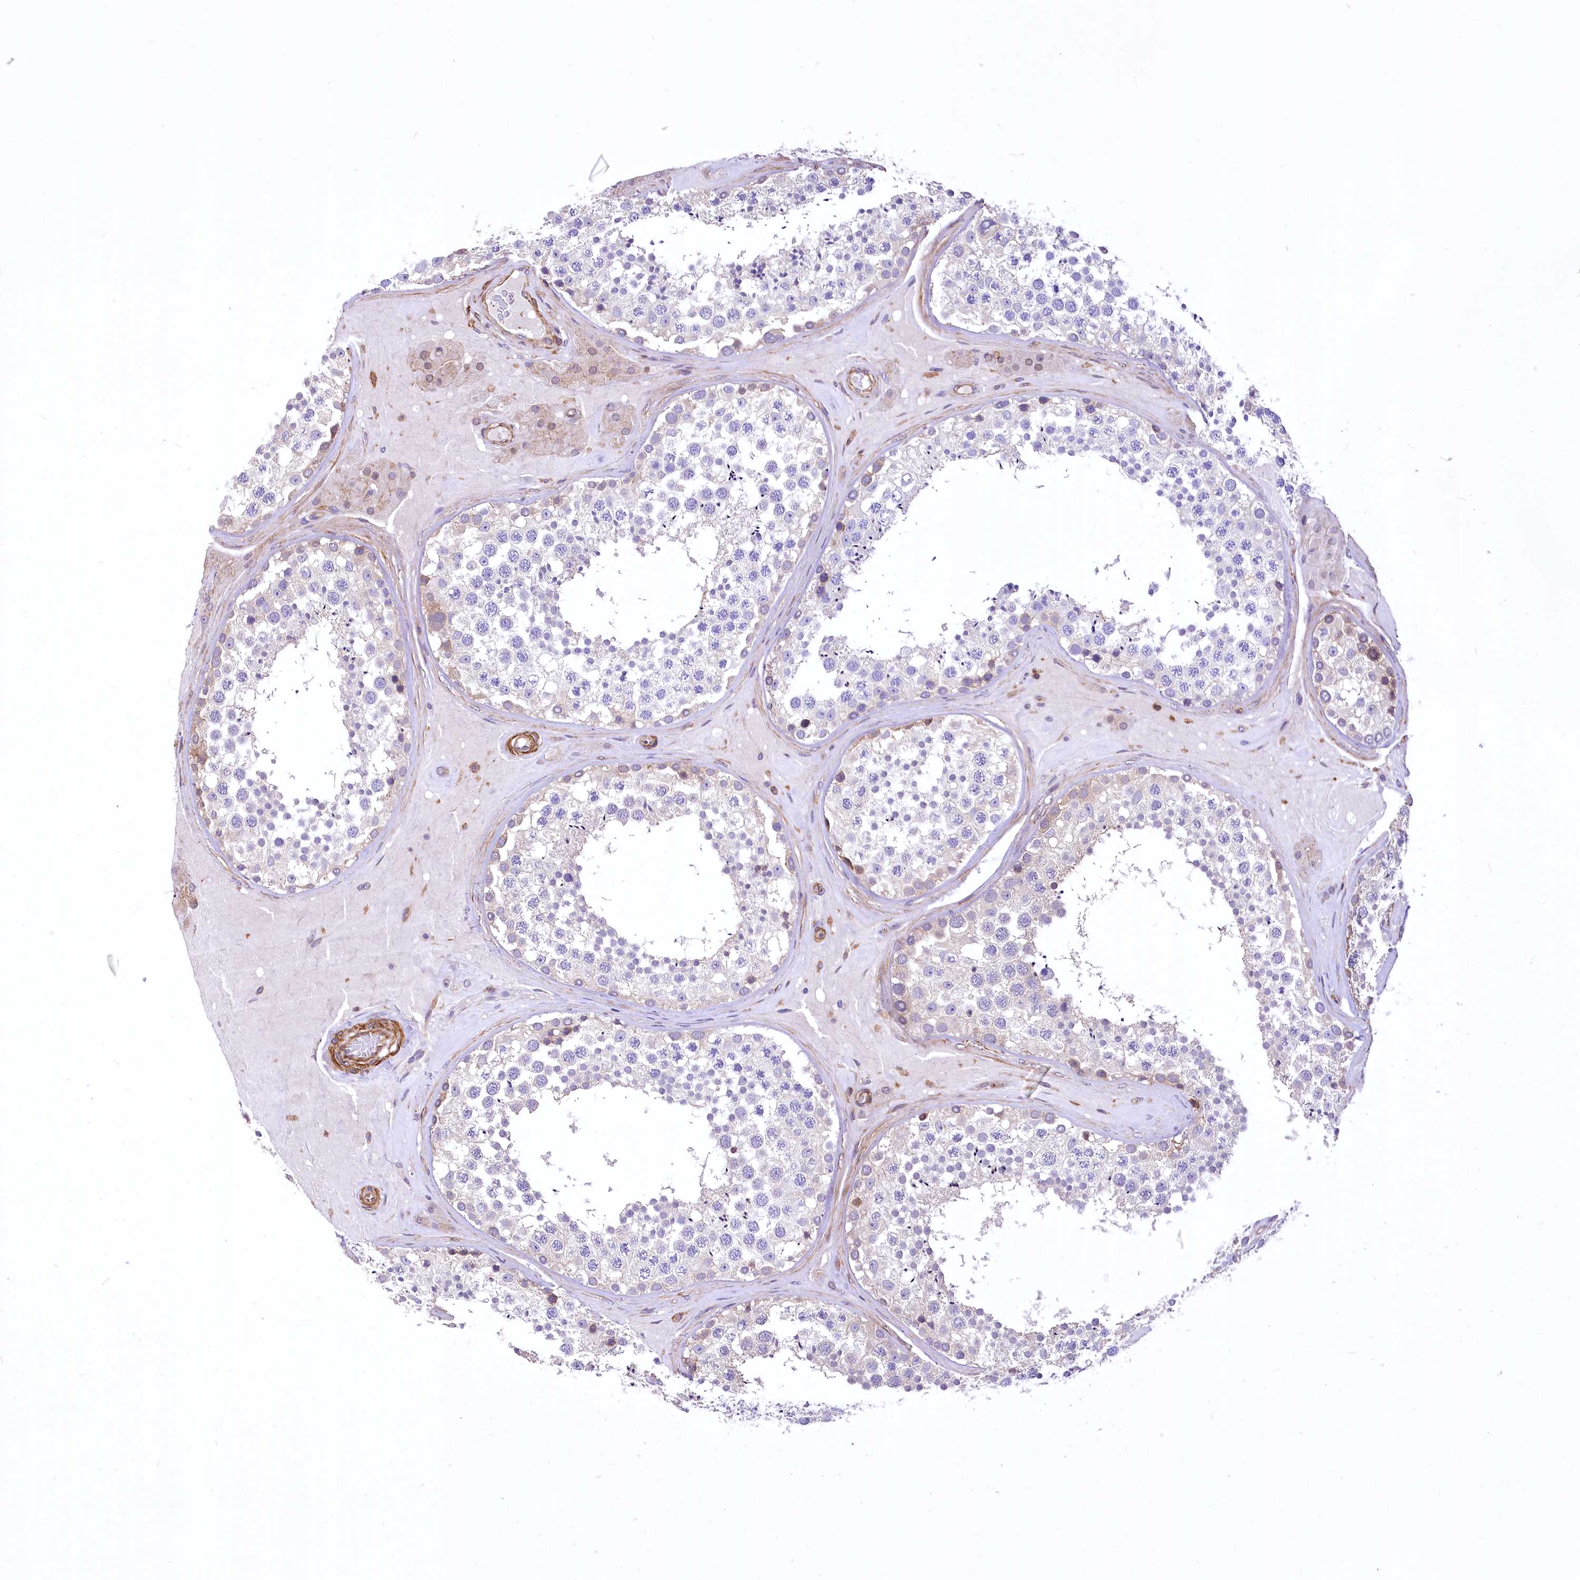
{"staining": {"intensity": "moderate", "quantity": "<25%", "location": "cytoplasmic/membranous"}, "tissue": "testis", "cell_type": "Cells in seminiferous ducts", "image_type": "normal", "snomed": [{"axis": "morphology", "description": "Normal tissue, NOS"}, {"axis": "topography", "description": "Testis"}], "caption": "The micrograph demonstrates immunohistochemical staining of benign testis. There is moderate cytoplasmic/membranous staining is identified in approximately <25% of cells in seminiferous ducts. Immunohistochemistry (ihc) stains the protein of interest in brown and the nuclei are stained blue.", "gene": "DPP3", "patient": {"sex": "male", "age": 46}}